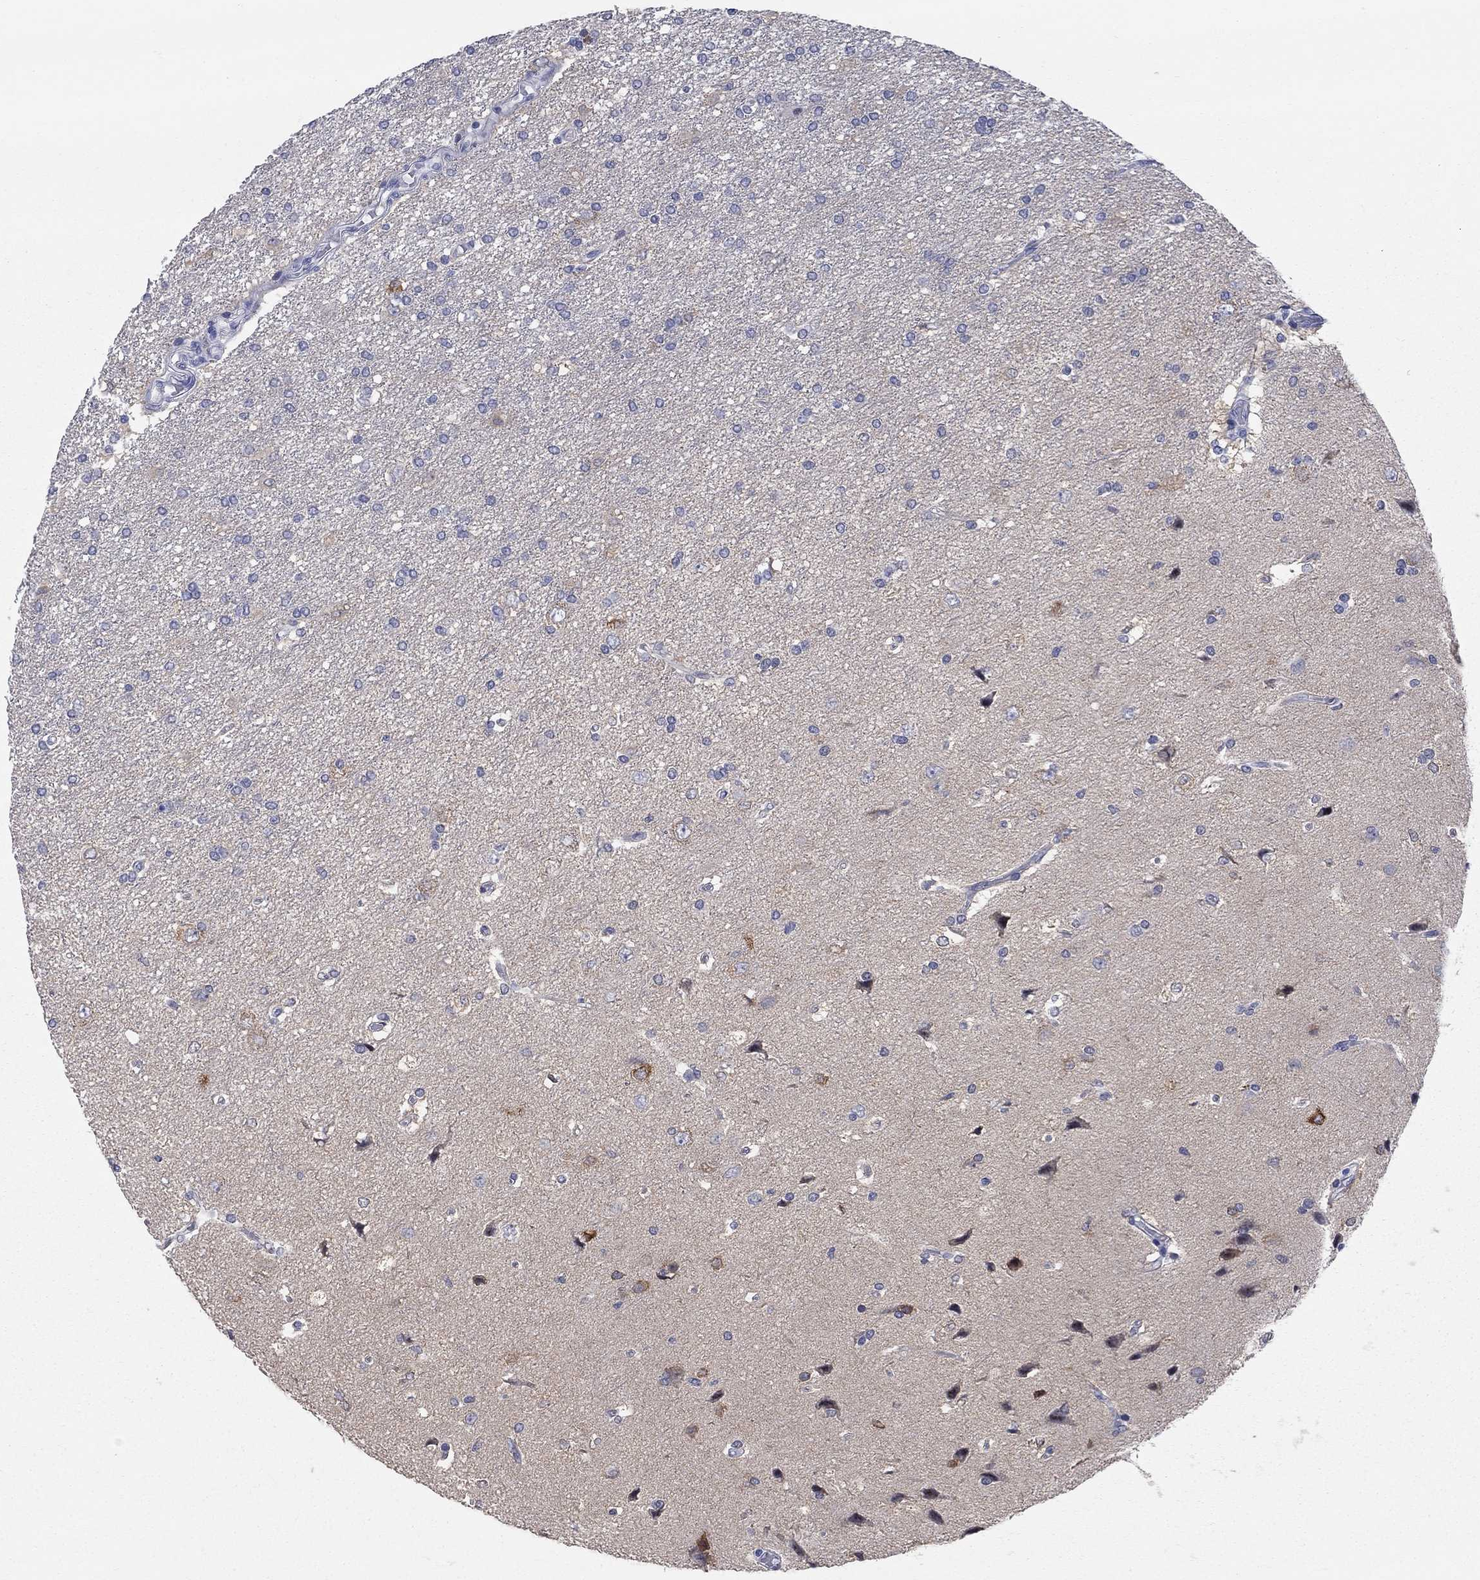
{"staining": {"intensity": "negative", "quantity": "none", "location": "none"}, "tissue": "glioma", "cell_type": "Tumor cells", "image_type": "cancer", "snomed": [{"axis": "morphology", "description": "Glioma, malignant, High grade"}, {"axis": "topography", "description": "Brain"}], "caption": "DAB (3,3'-diaminobenzidine) immunohistochemical staining of human glioma reveals no significant expression in tumor cells.", "gene": "WASF3", "patient": {"sex": "female", "age": 63}}